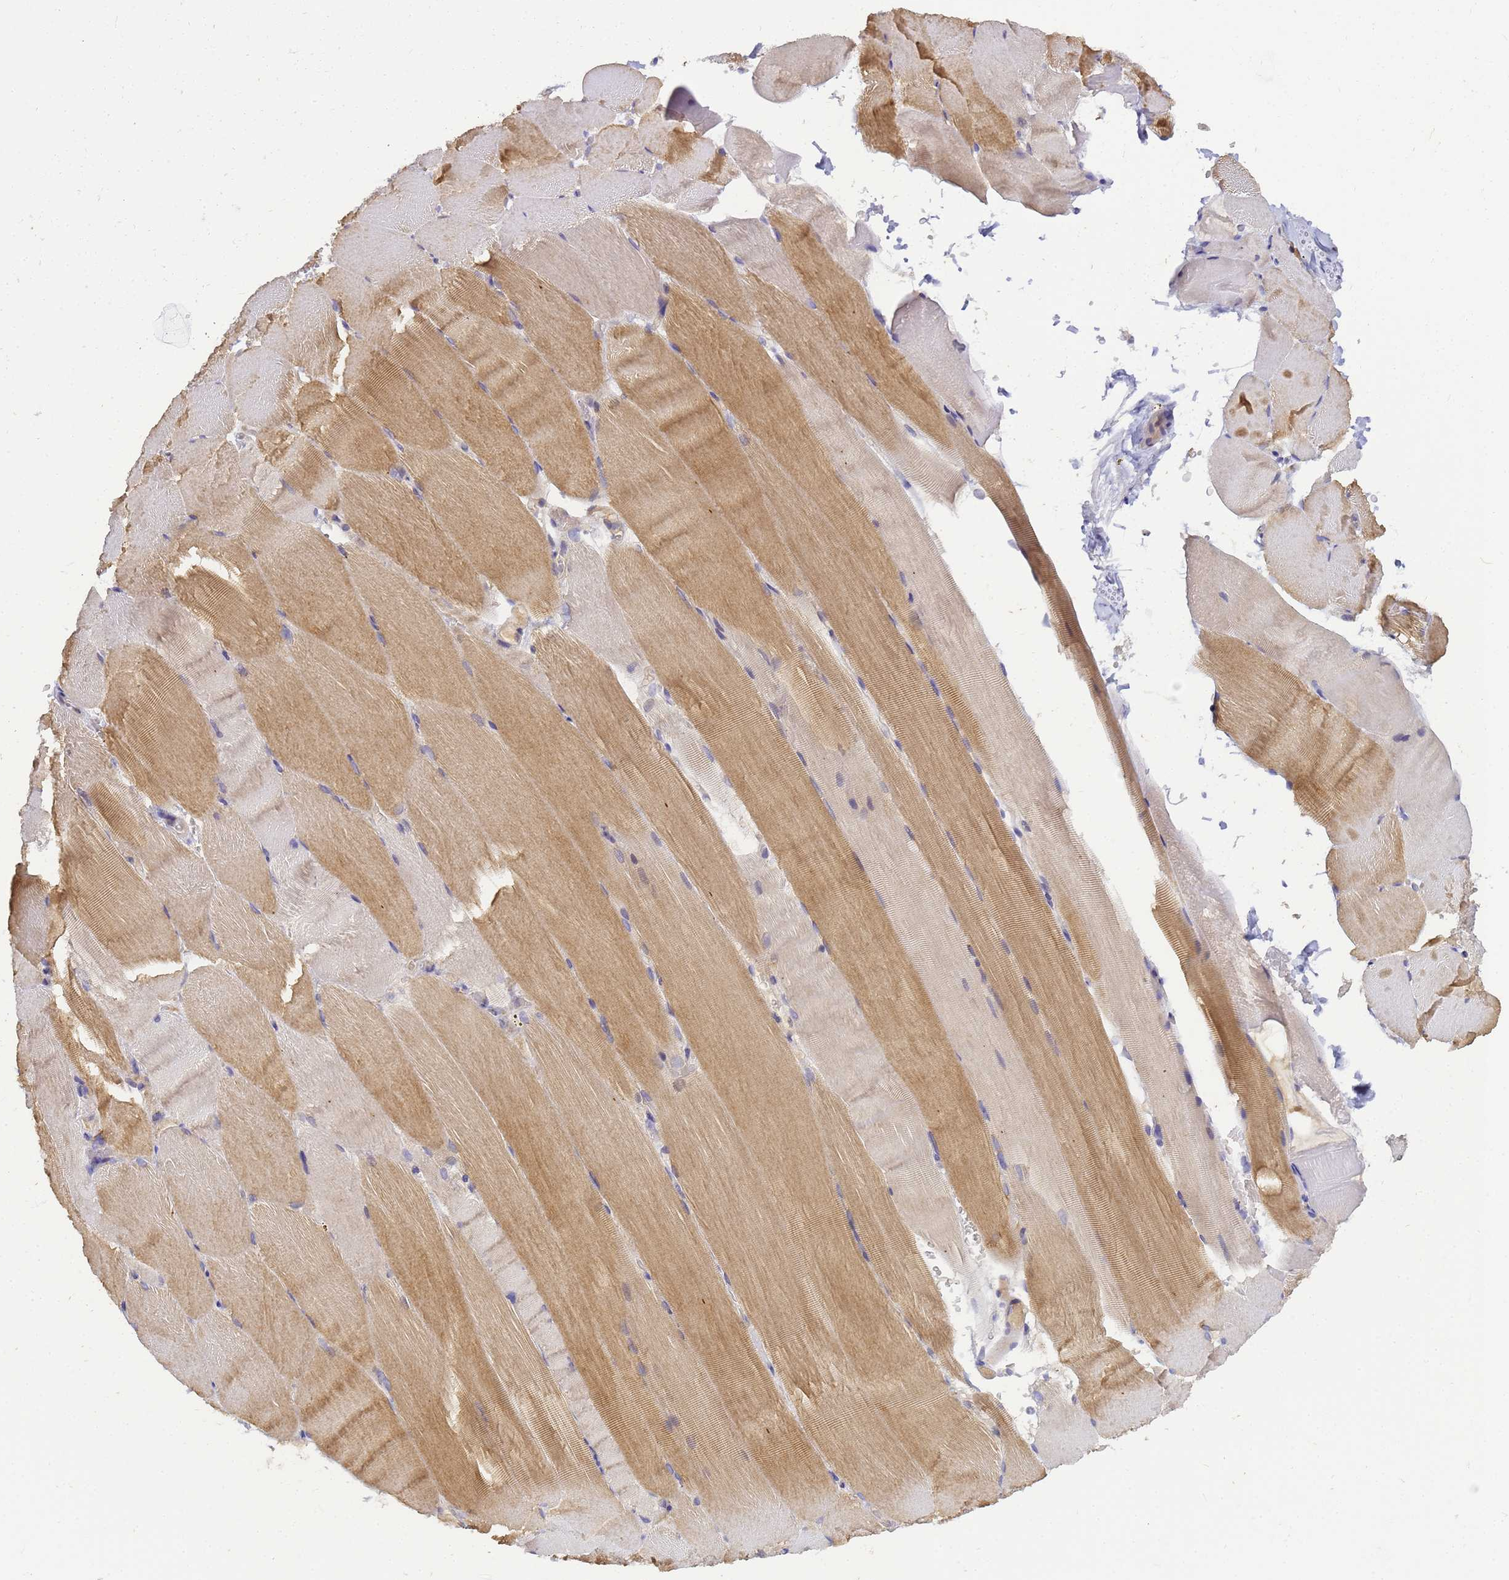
{"staining": {"intensity": "moderate", "quantity": ">75%", "location": "cytoplasmic/membranous"}, "tissue": "skeletal muscle", "cell_type": "Myocytes", "image_type": "normal", "snomed": [{"axis": "morphology", "description": "Normal tissue, NOS"}, {"axis": "topography", "description": "Skeletal muscle"}, {"axis": "topography", "description": "Parathyroid gland"}], "caption": "Skeletal muscle stained with DAB immunohistochemistry shows medium levels of moderate cytoplasmic/membranous expression in about >75% of myocytes.", "gene": "TBCD", "patient": {"sex": "female", "age": 37}}